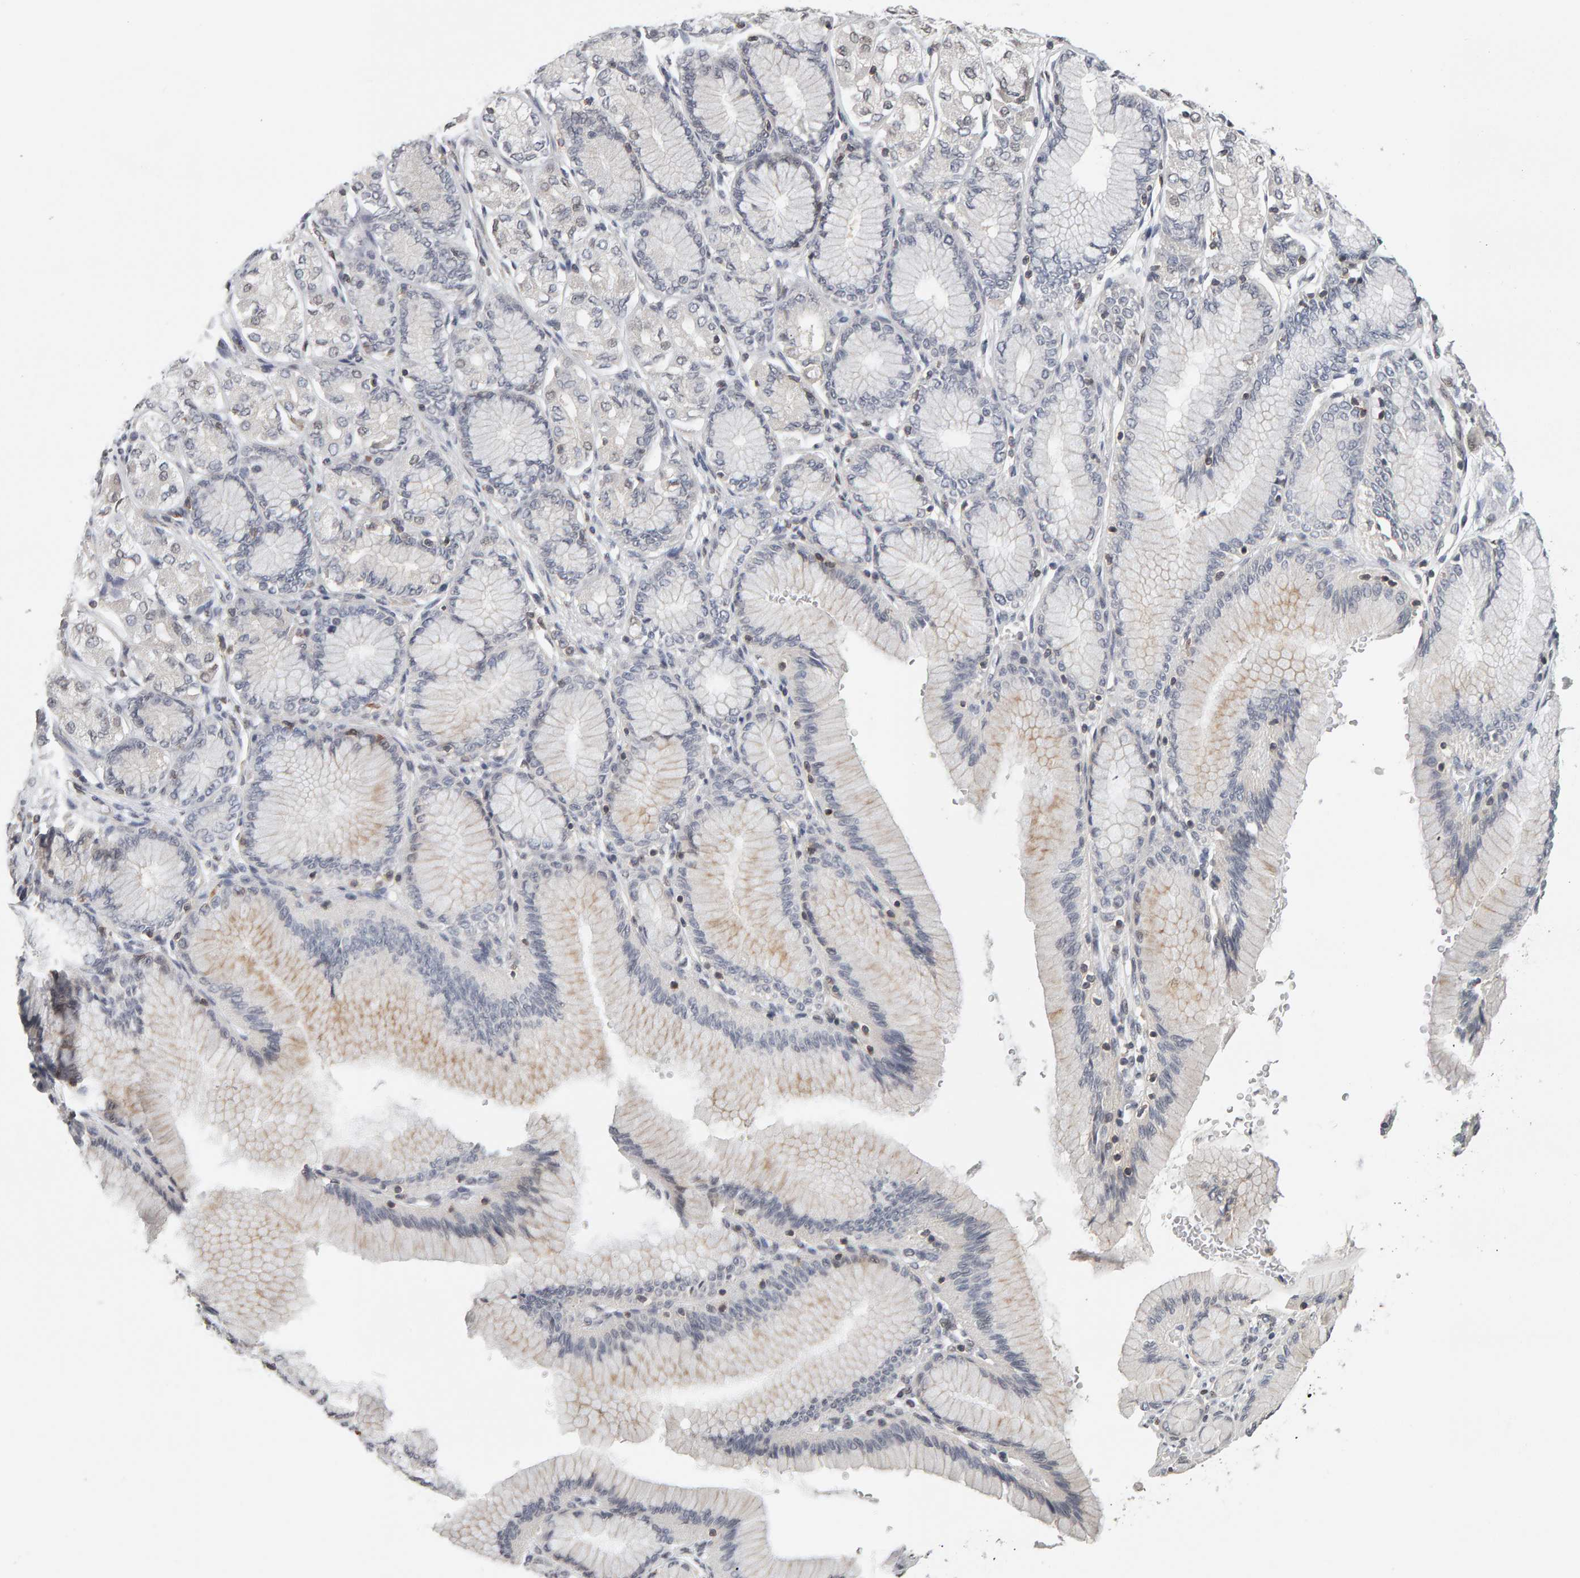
{"staining": {"intensity": "negative", "quantity": "none", "location": "none"}, "tissue": "stomach cancer", "cell_type": "Tumor cells", "image_type": "cancer", "snomed": [{"axis": "morphology", "description": "Adenocarcinoma, NOS"}, {"axis": "topography", "description": "Stomach"}], "caption": "Protein analysis of stomach cancer (adenocarcinoma) demonstrates no significant staining in tumor cells.", "gene": "TEFM", "patient": {"sex": "female", "age": 65}}